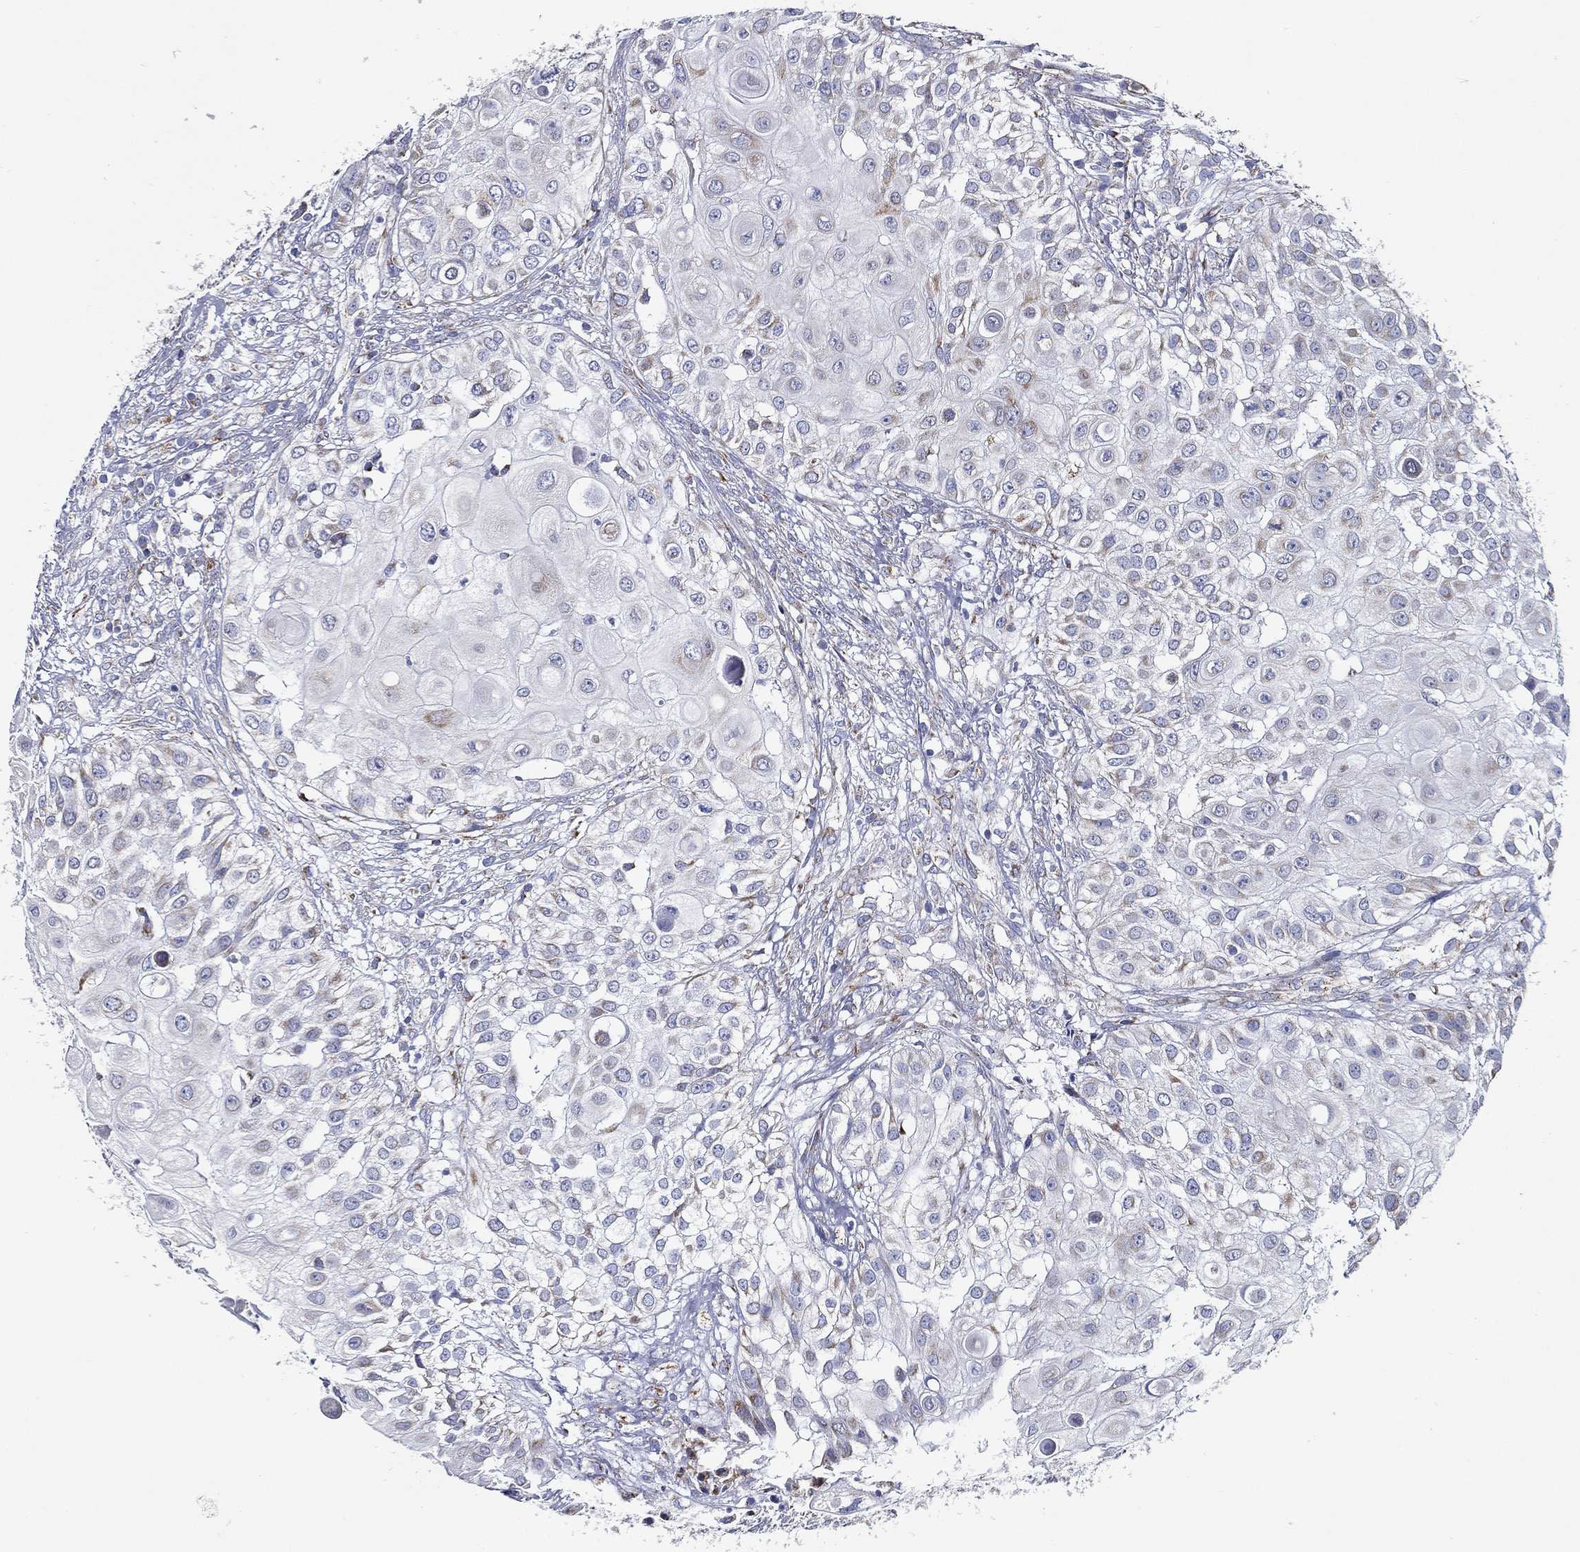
{"staining": {"intensity": "moderate", "quantity": "<25%", "location": "cytoplasmic/membranous"}, "tissue": "urothelial cancer", "cell_type": "Tumor cells", "image_type": "cancer", "snomed": [{"axis": "morphology", "description": "Urothelial carcinoma, High grade"}, {"axis": "topography", "description": "Urinary bladder"}], "caption": "The micrograph reveals staining of high-grade urothelial carcinoma, revealing moderate cytoplasmic/membranous protein staining (brown color) within tumor cells.", "gene": "SFXN1", "patient": {"sex": "female", "age": 79}}